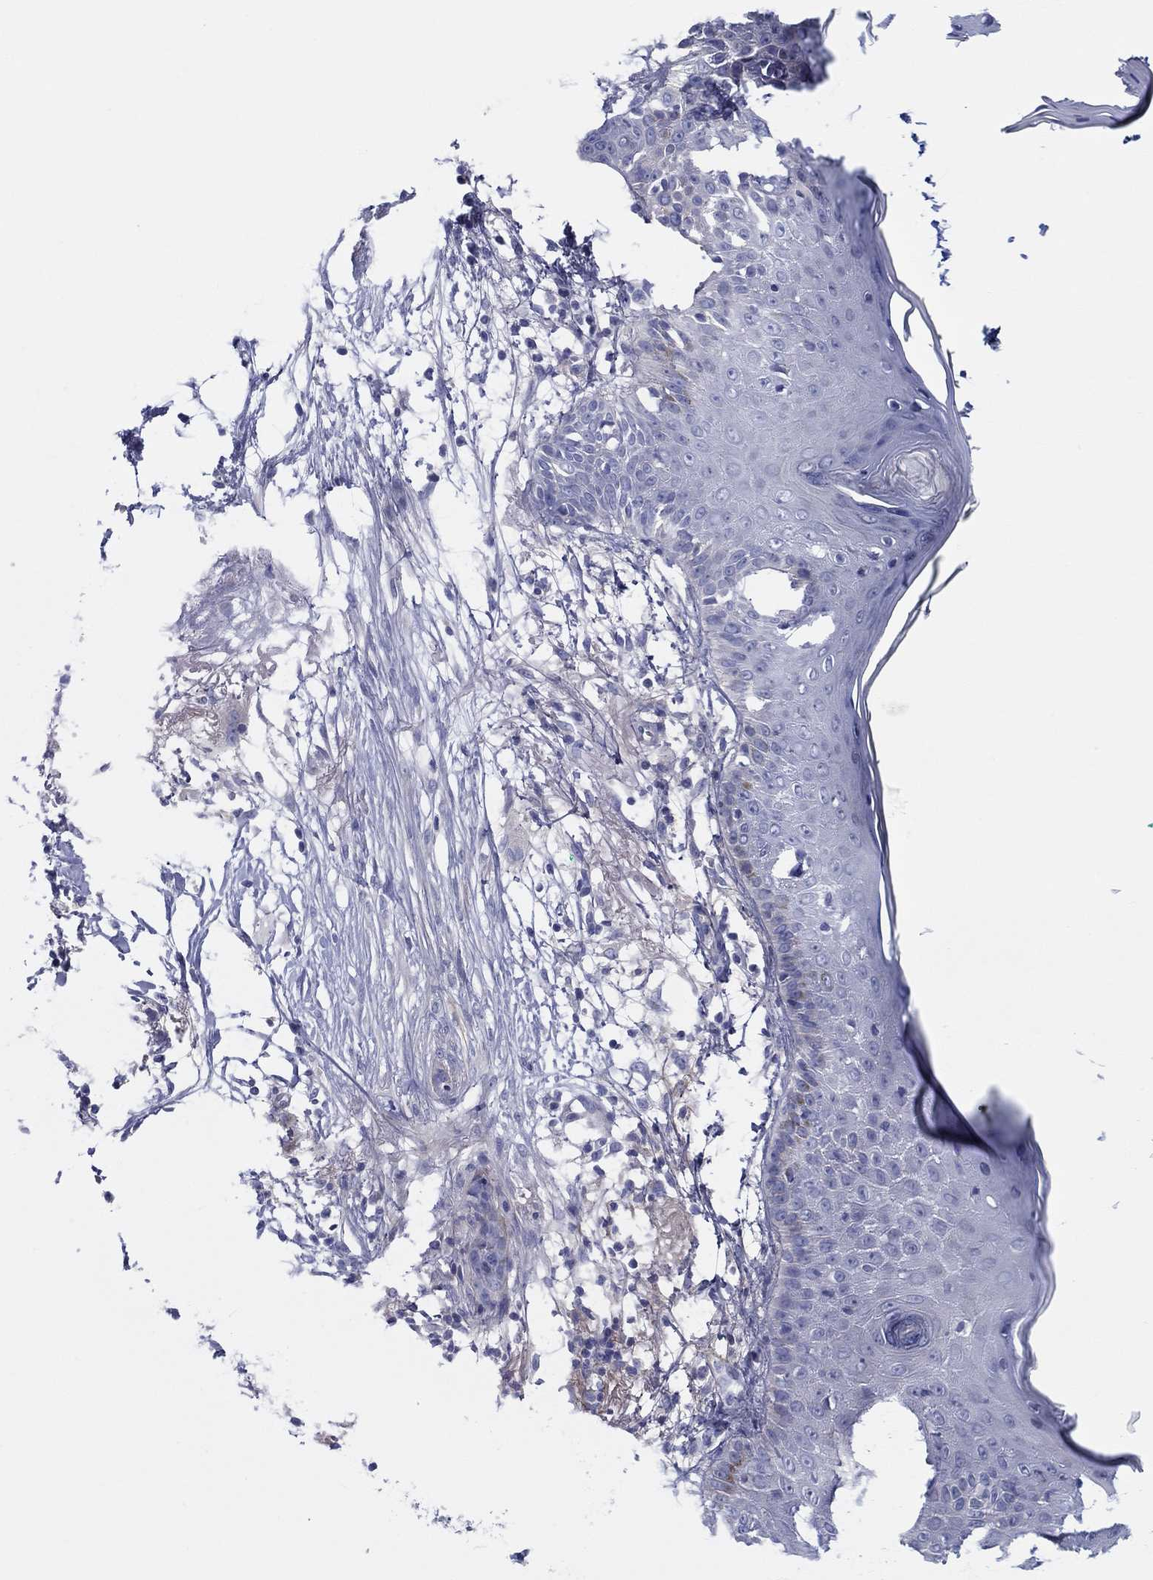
{"staining": {"intensity": "negative", "quantity": "none", "location": "none"}, "tissue": "skin cancer", "cell_type": "Tumor cells", "image_type": "cancer", "snomed": [{"axis": "morphology", "description": "Normal tissue, NOS"}, {"axis": "morphology", "description": "Basal cell carcinoma"}, {"axis": "topography", "description": "Skin"}], "caption": "The image demonstrates no significant positivity in tumor cells of skin basal cell carcinoma.", "gene": "HAPLN4", "patient": {"sex": "male", "age": 84}}